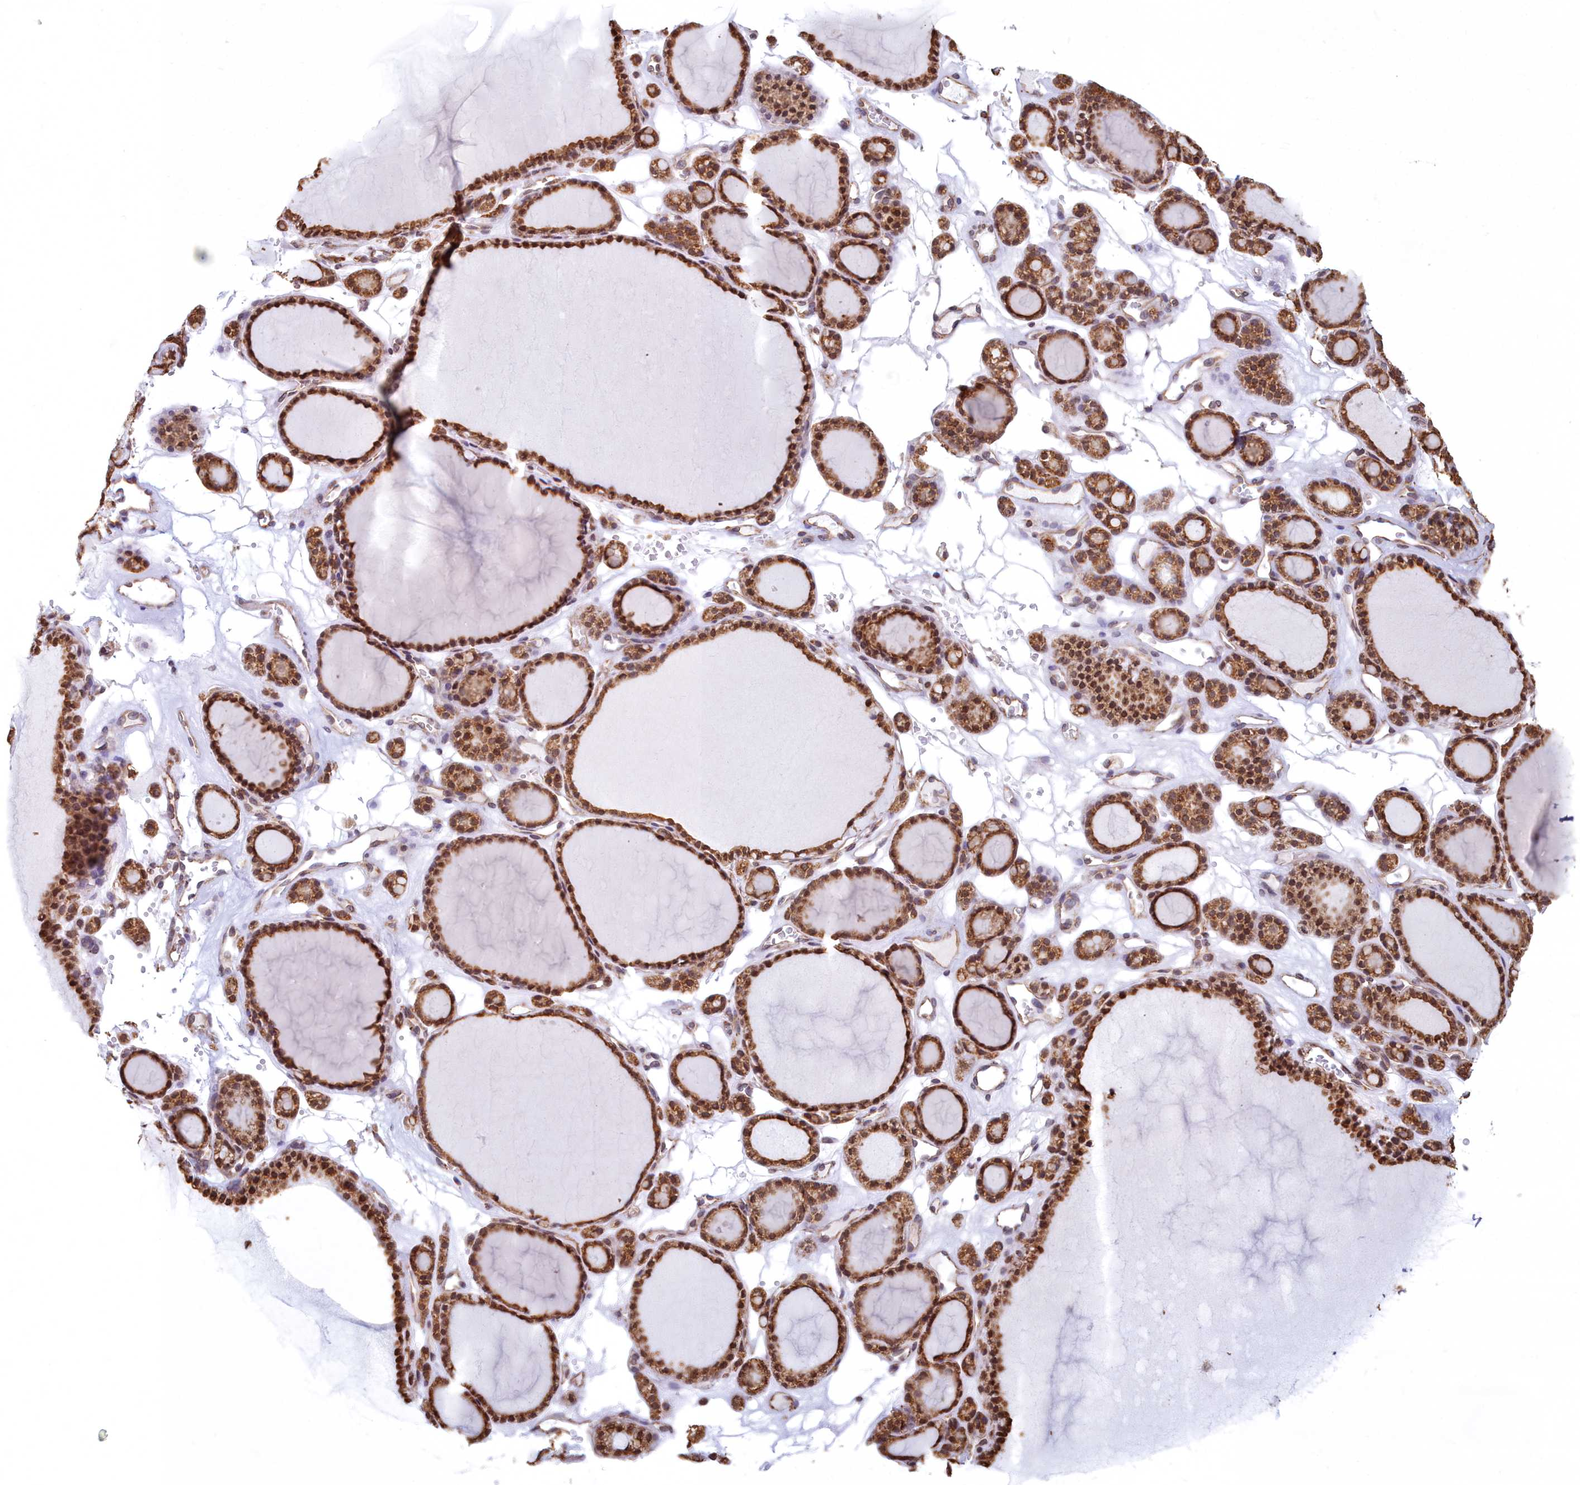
{"staining": {"intensity": "strong", "quantity": ">75%", "location": "cytoplasmic/membranous,nuclear"}, "tissue": "thyroid gland", "cell_type": "Glandular cells", "image_type": "normal", "snomed": [{"axis": "morphology", "description": "Normal tissue, NOS"}, {"axis": "topography", "description": "Thyroid gland"}], "caption": "High-power microscopy captured an immunohistochemistry (IHC) image of benign thyroid gland, revealing strong cytoplasmic/membranous,nuclear staining in about >75% of glandular cells. (DAB IHC with brightfield microscopy, high magnification).", "gene": "MAK16", "patient": {"sex": "female", "age": 28}}